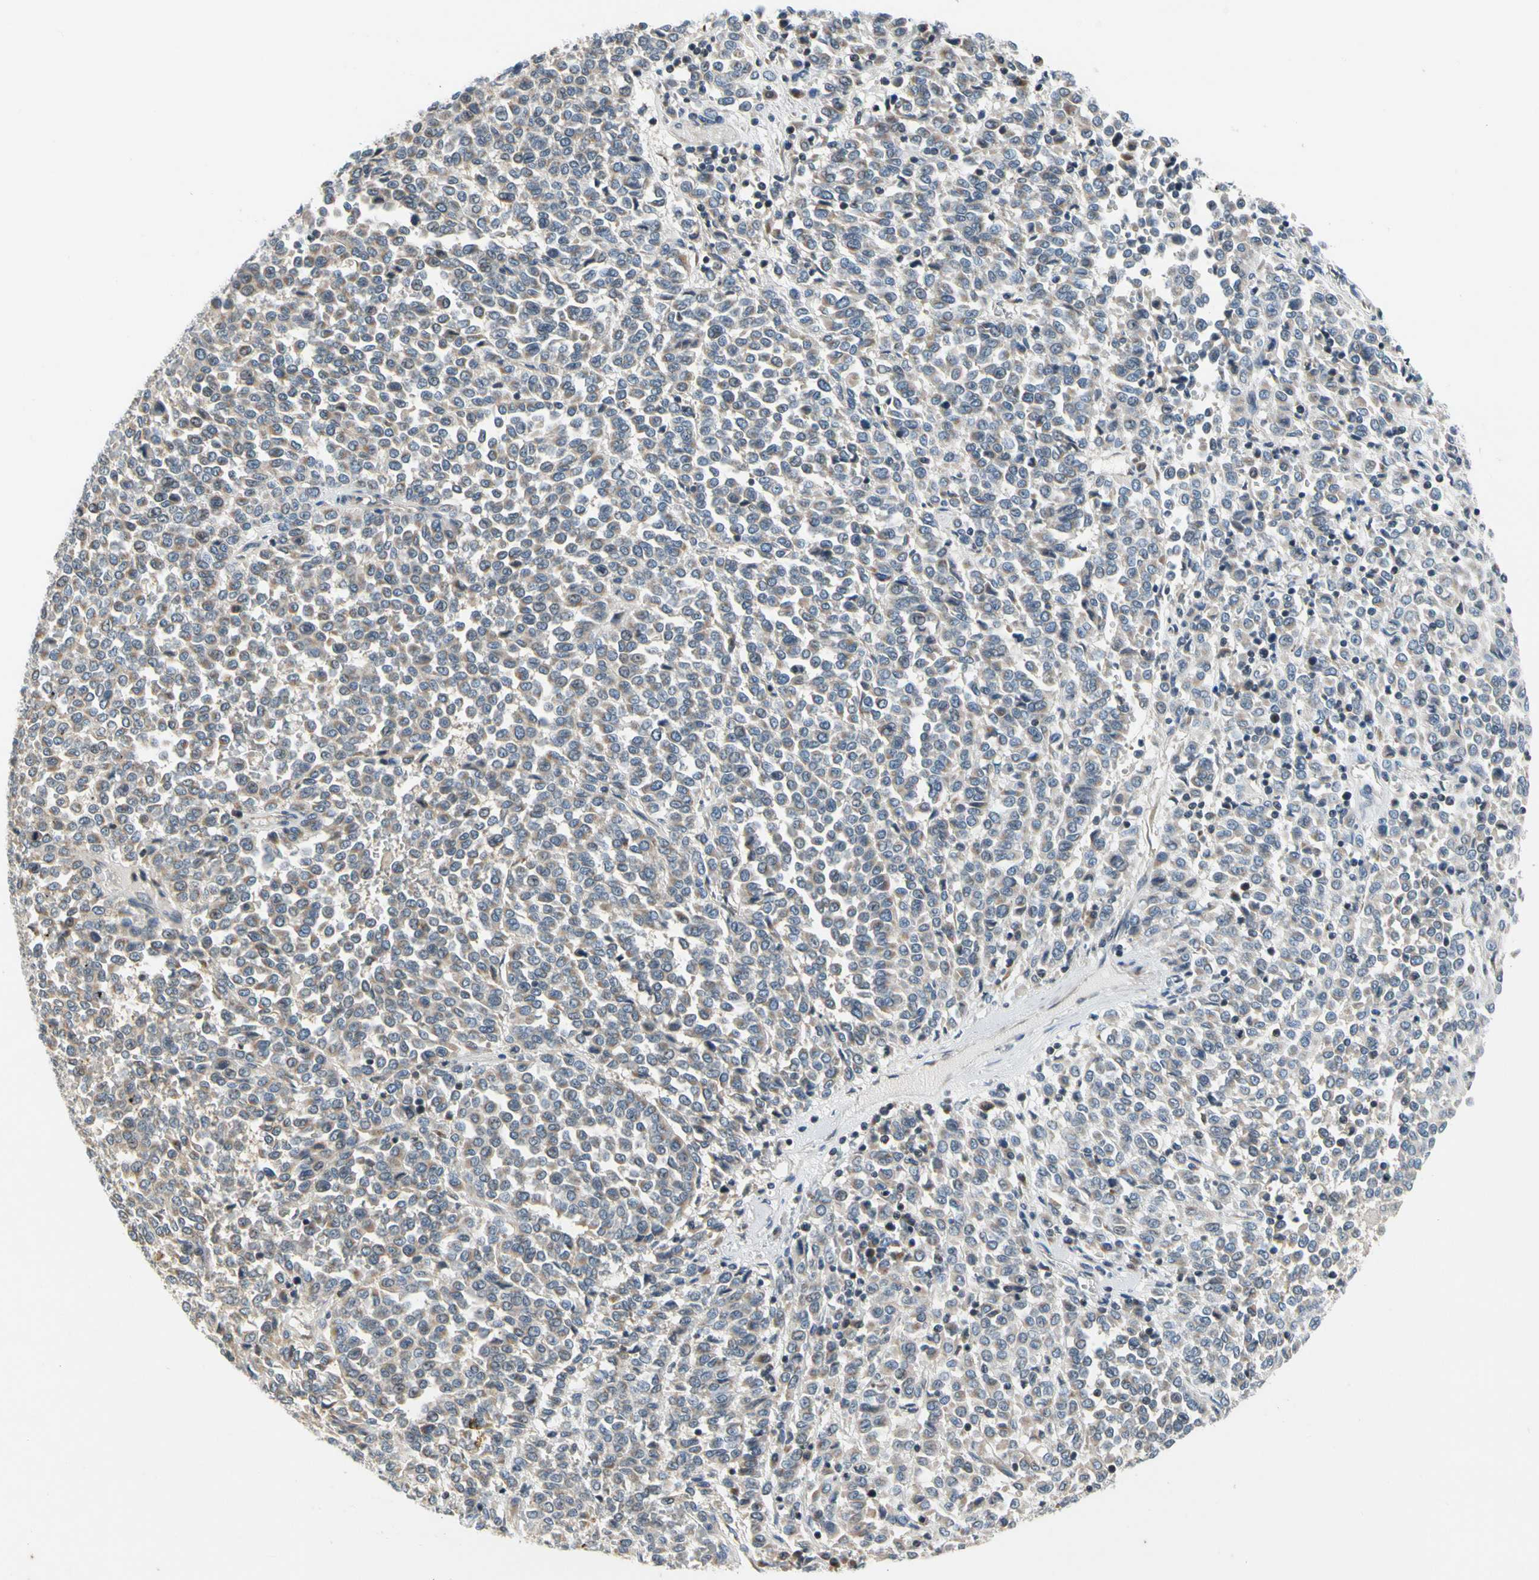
{"staining": {"intensity": "negative", "quantity": "none", "location": "none"}, "tissue": "melanoma", "cell_type": "Tumor cells", "image_type": "cancer", "snomed": [{"axis": "morphology", "description": "Malignant melanoma, Metastatic site"}, {"axis": "topography", "description": "Pancreas"}], "caption": "A micrograph of melanoma stained for a protein demonstrates no brown staining in tumor cells.", "gene": "SOX30", "patient": {"sex": "female", "age": 30}}